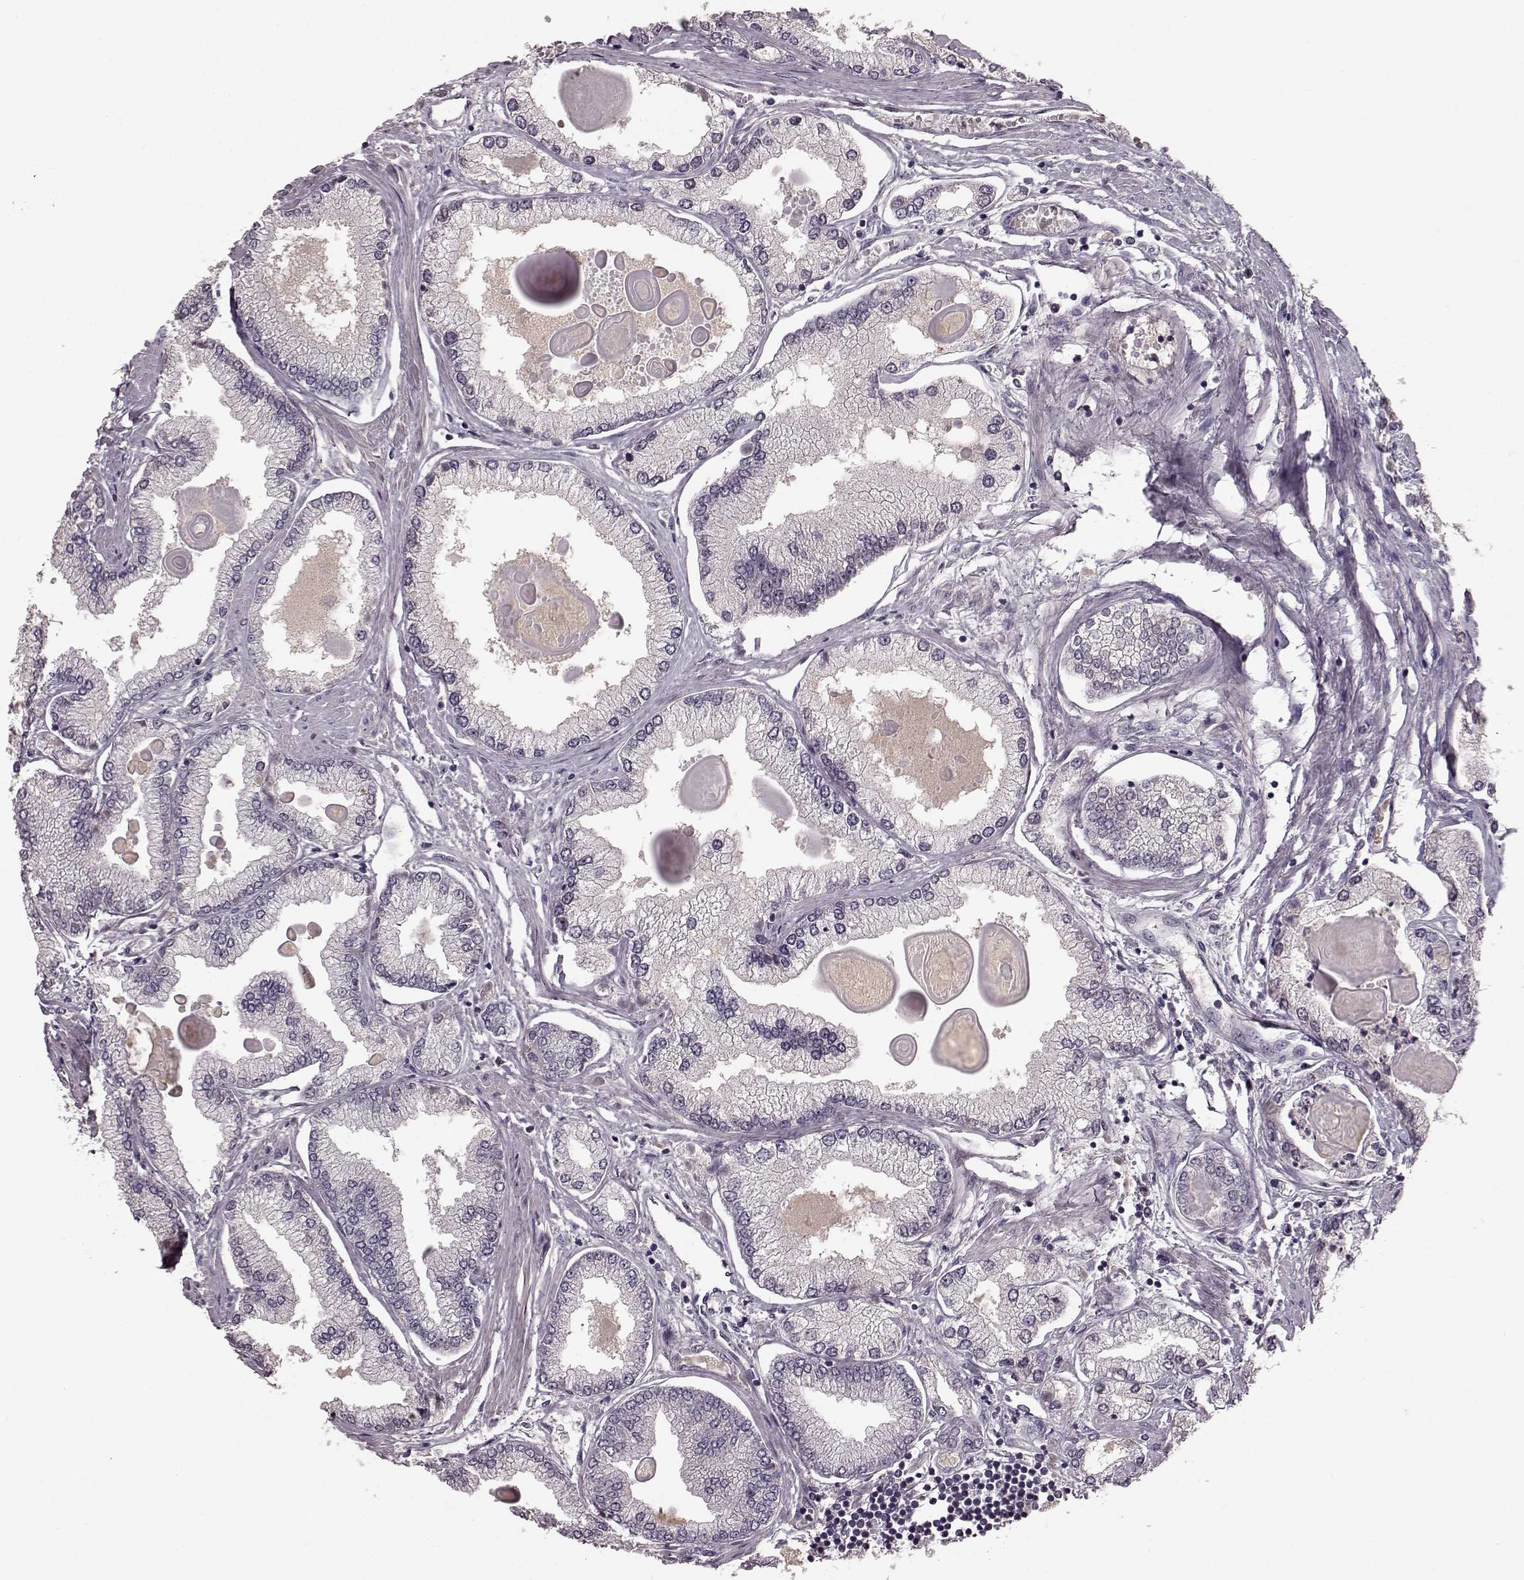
{"staining": {"intensity": "negative", "quantity": "none", "location": "none"}, "tissue": "prostate cancer", "cell_type": "Tumor cells", "image_type": "cancer", "snomed": [{"axis": "morphology", "description": "Adenocarcinoma, High grade"}, {"axis": "topography", "description": "Prostate"}], "caption": "High power microscopy image of an immunohistochemistry photomicrograph of prostate high-grade adenocarcinoma, revealing no significant positivity in tumor cells.", "gene": "NRL", "patient": {"sex": "male", "age": 68}}